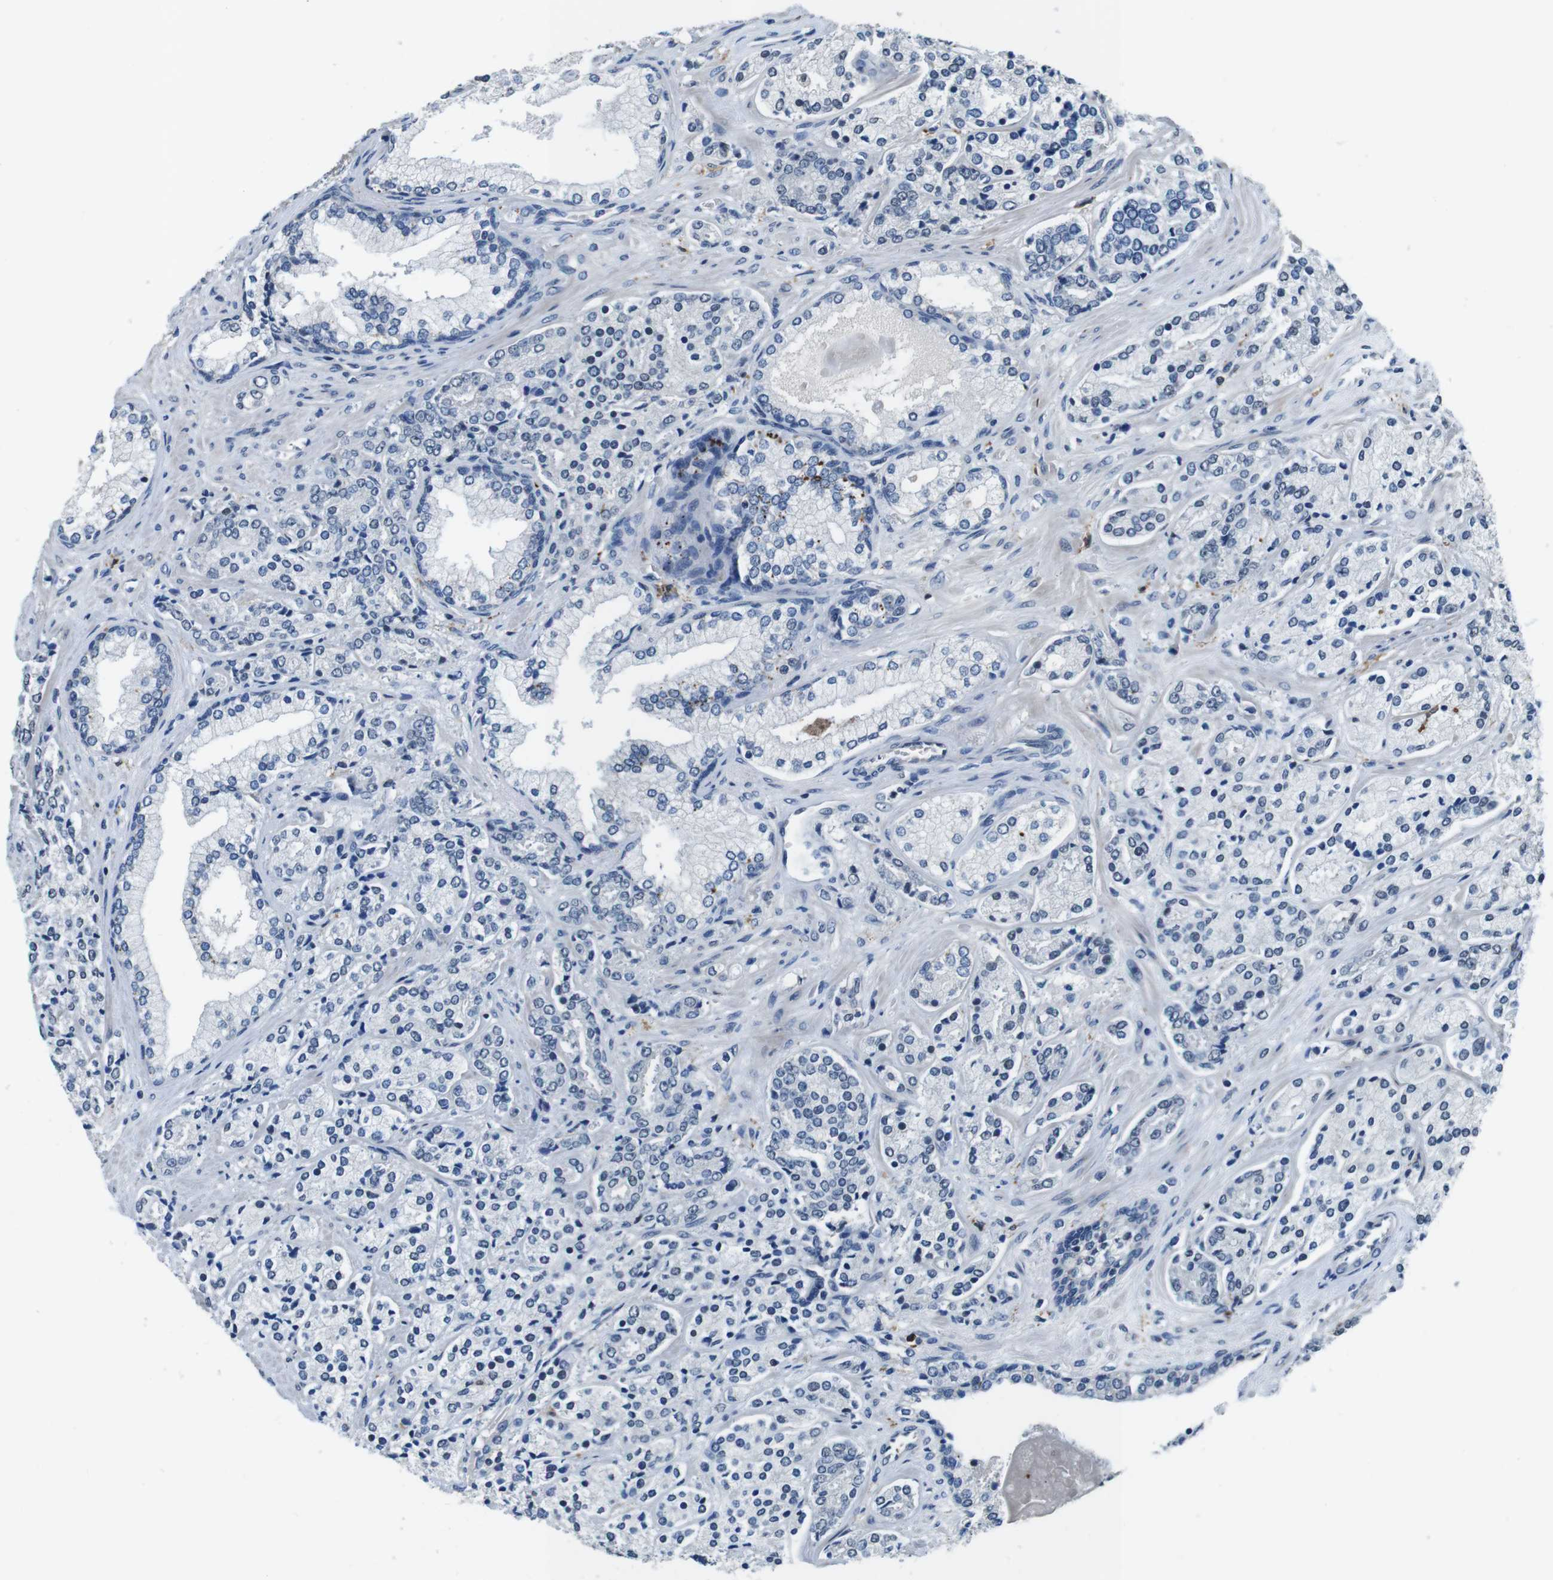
{"staining": {"intensity": "negative", "quantity": "none", "location": "none"}, "tissue": "prostate cancer", "cell_type": "Tumor cells", "image_type": "cancer", "snomed": [{"axis": "morphology", "description": "Adenocarcinoma, High grade"}, {"axis": "topography", "description": "Prostate"}], "caption": "IHC photomicrograph of prostate cancer (high-grade adenocarcinoma) stained for a protein (brown), which displays no staining in tumor cells. (DAB IHC visualized using brightfield microscopy, high magnification).", "gene": "CD163L1", "patient": {"sex": "male", "age": 71}}